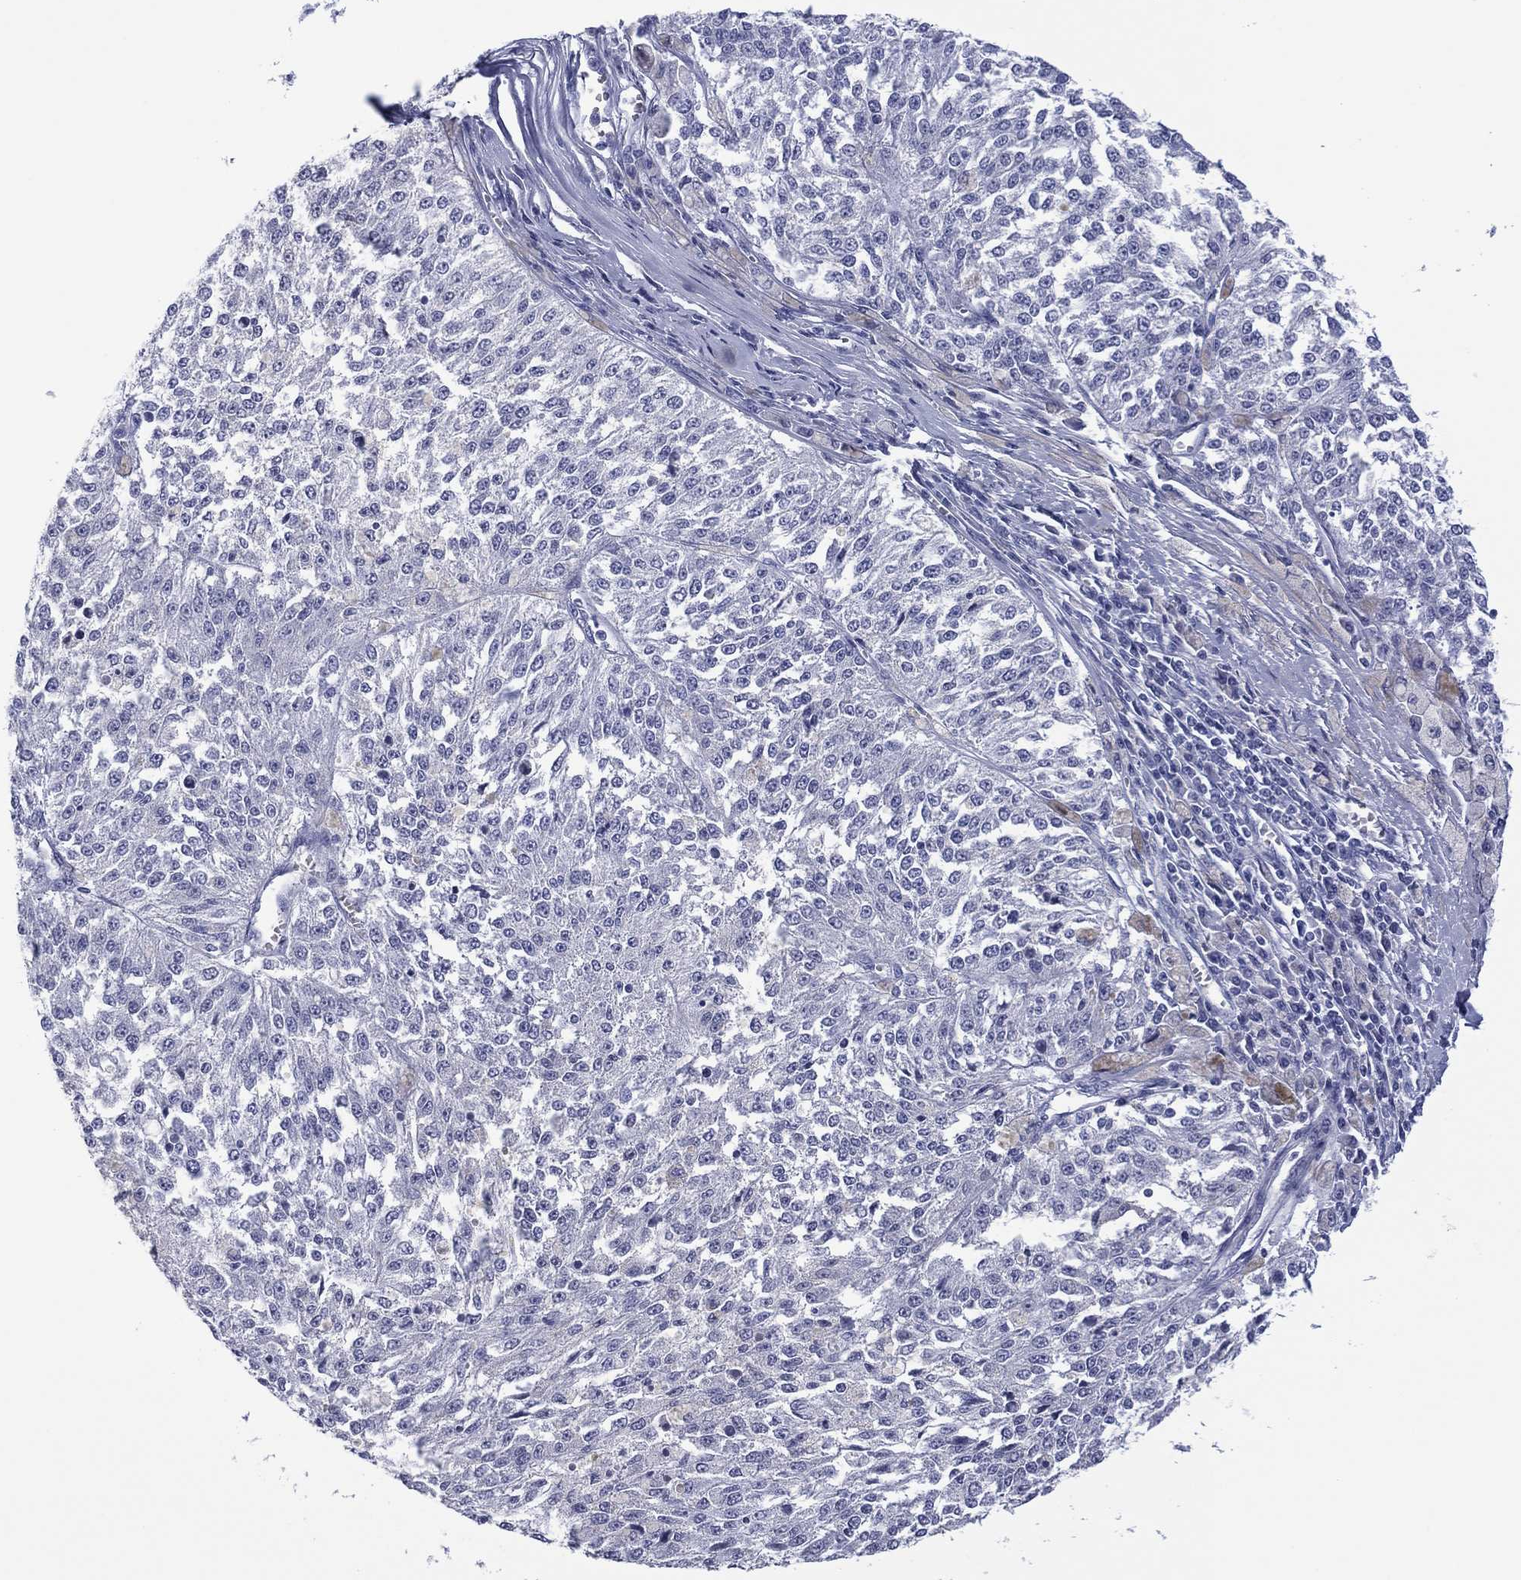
{"staining": {"intensity": "negative", "quantity": "none", "location": "none"}, "tissue": "melanoma", "cell_type": "Tumor cells", "image_type": "cancer", "snomed": [{"axis": "morphology", "description": "Malignant melanoma, Metastatic site"}, {"axis": "topography", "description": "Lymph node"}], "caption": "Tumor cells are negative for protein expression in human melanoma.", "gene": "UTF1", "patient": {"sex": "female", "age": 64}}